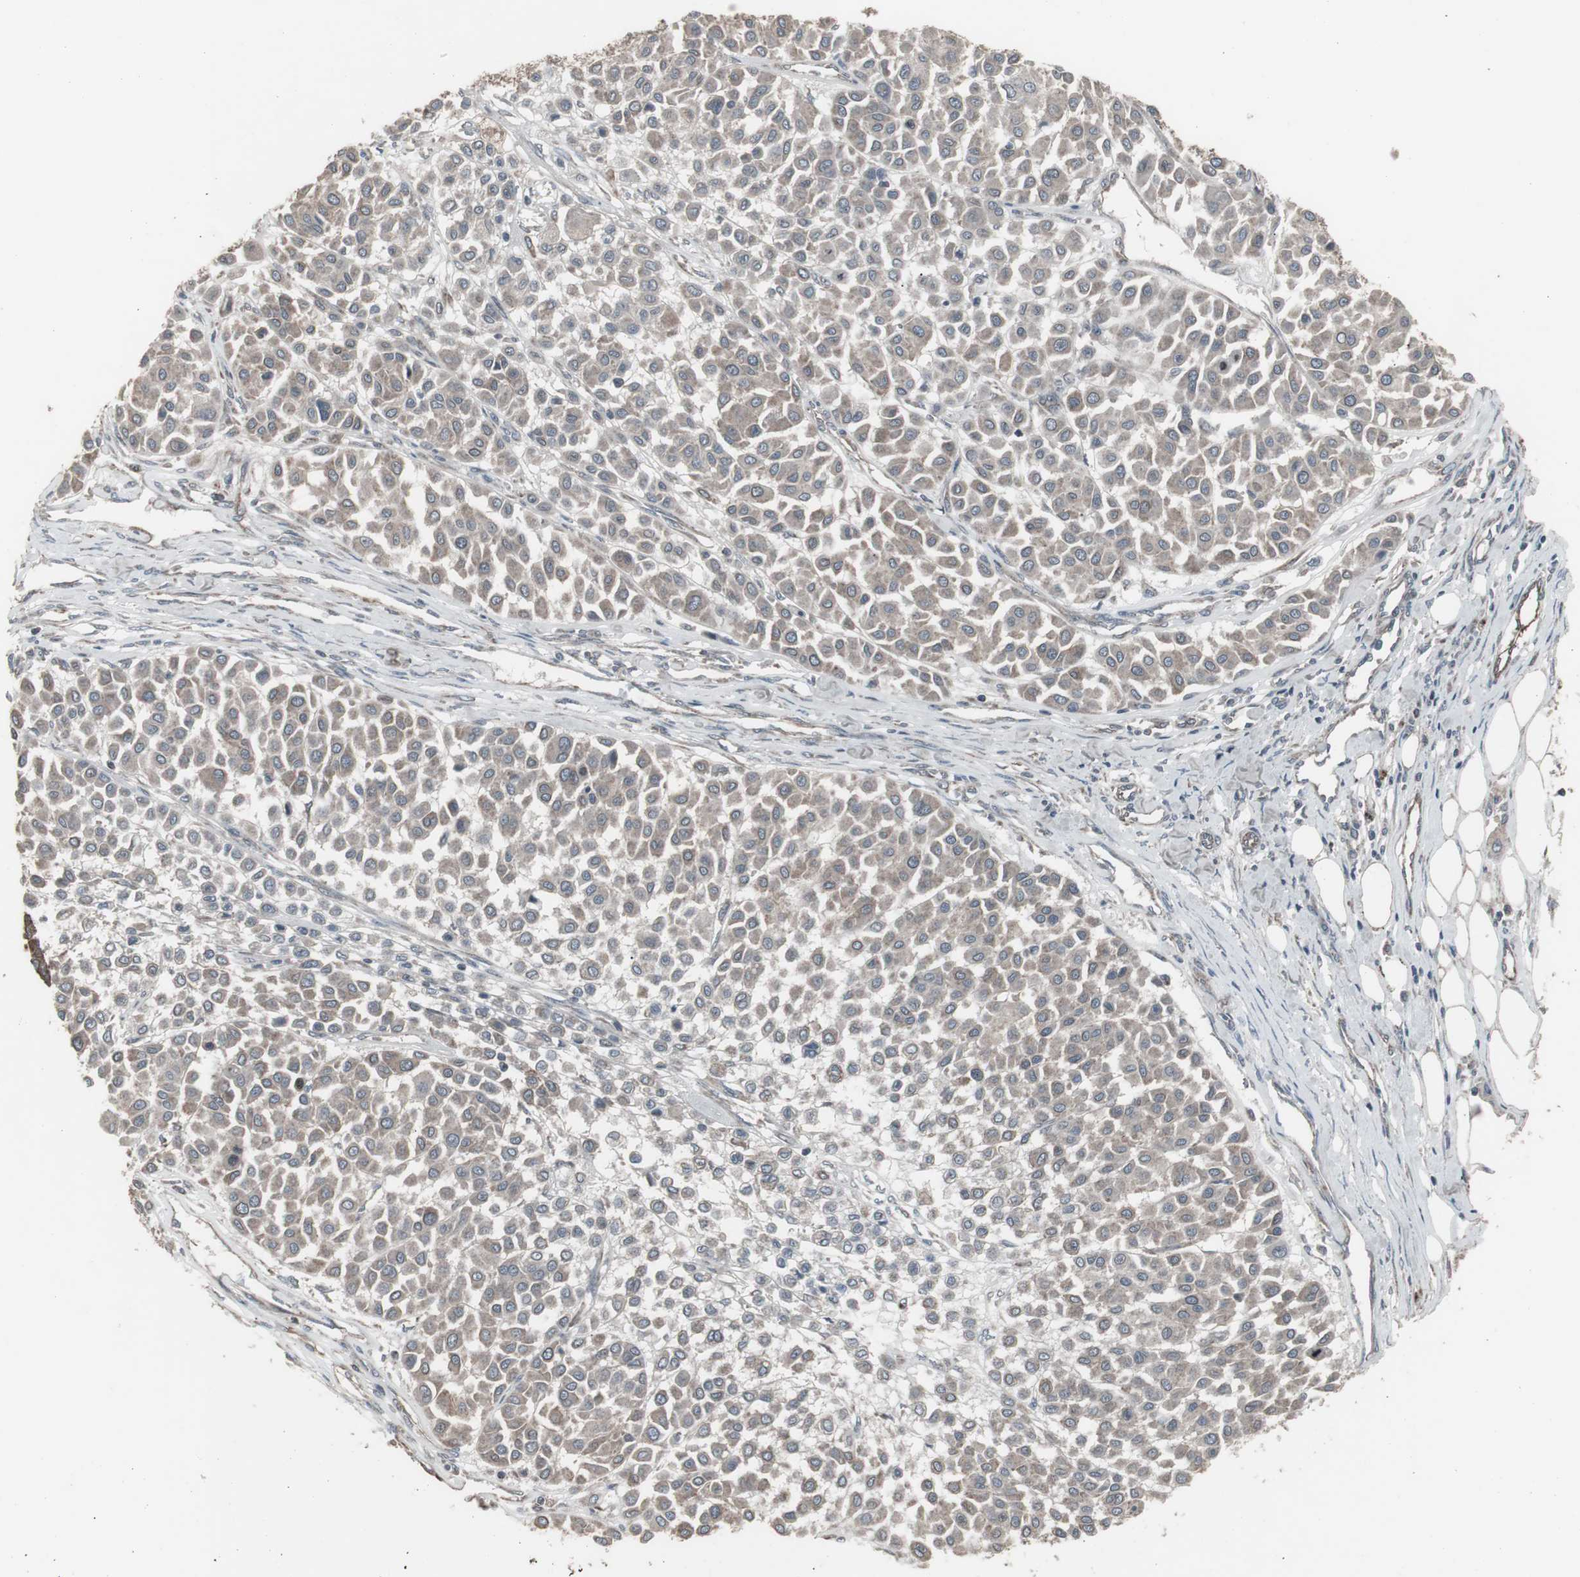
{"staining": {"intensity": "negative", "quantity": "none", "location": "none"}, "tissue": "melanoma", "cell_type": "Tumor cells", "image_type": "cancer", "snomed": [{"axis": "morphology", "description": "Malignant melanoma, Metastatic site"}, {"axis": "topography", "description": "Soft tissue"}], "caption": "A micrograph of human melanoma is negative for staining in tumor cells.", "gene": "SSTR2", "patient": {"sex": "male", "age": 41}}